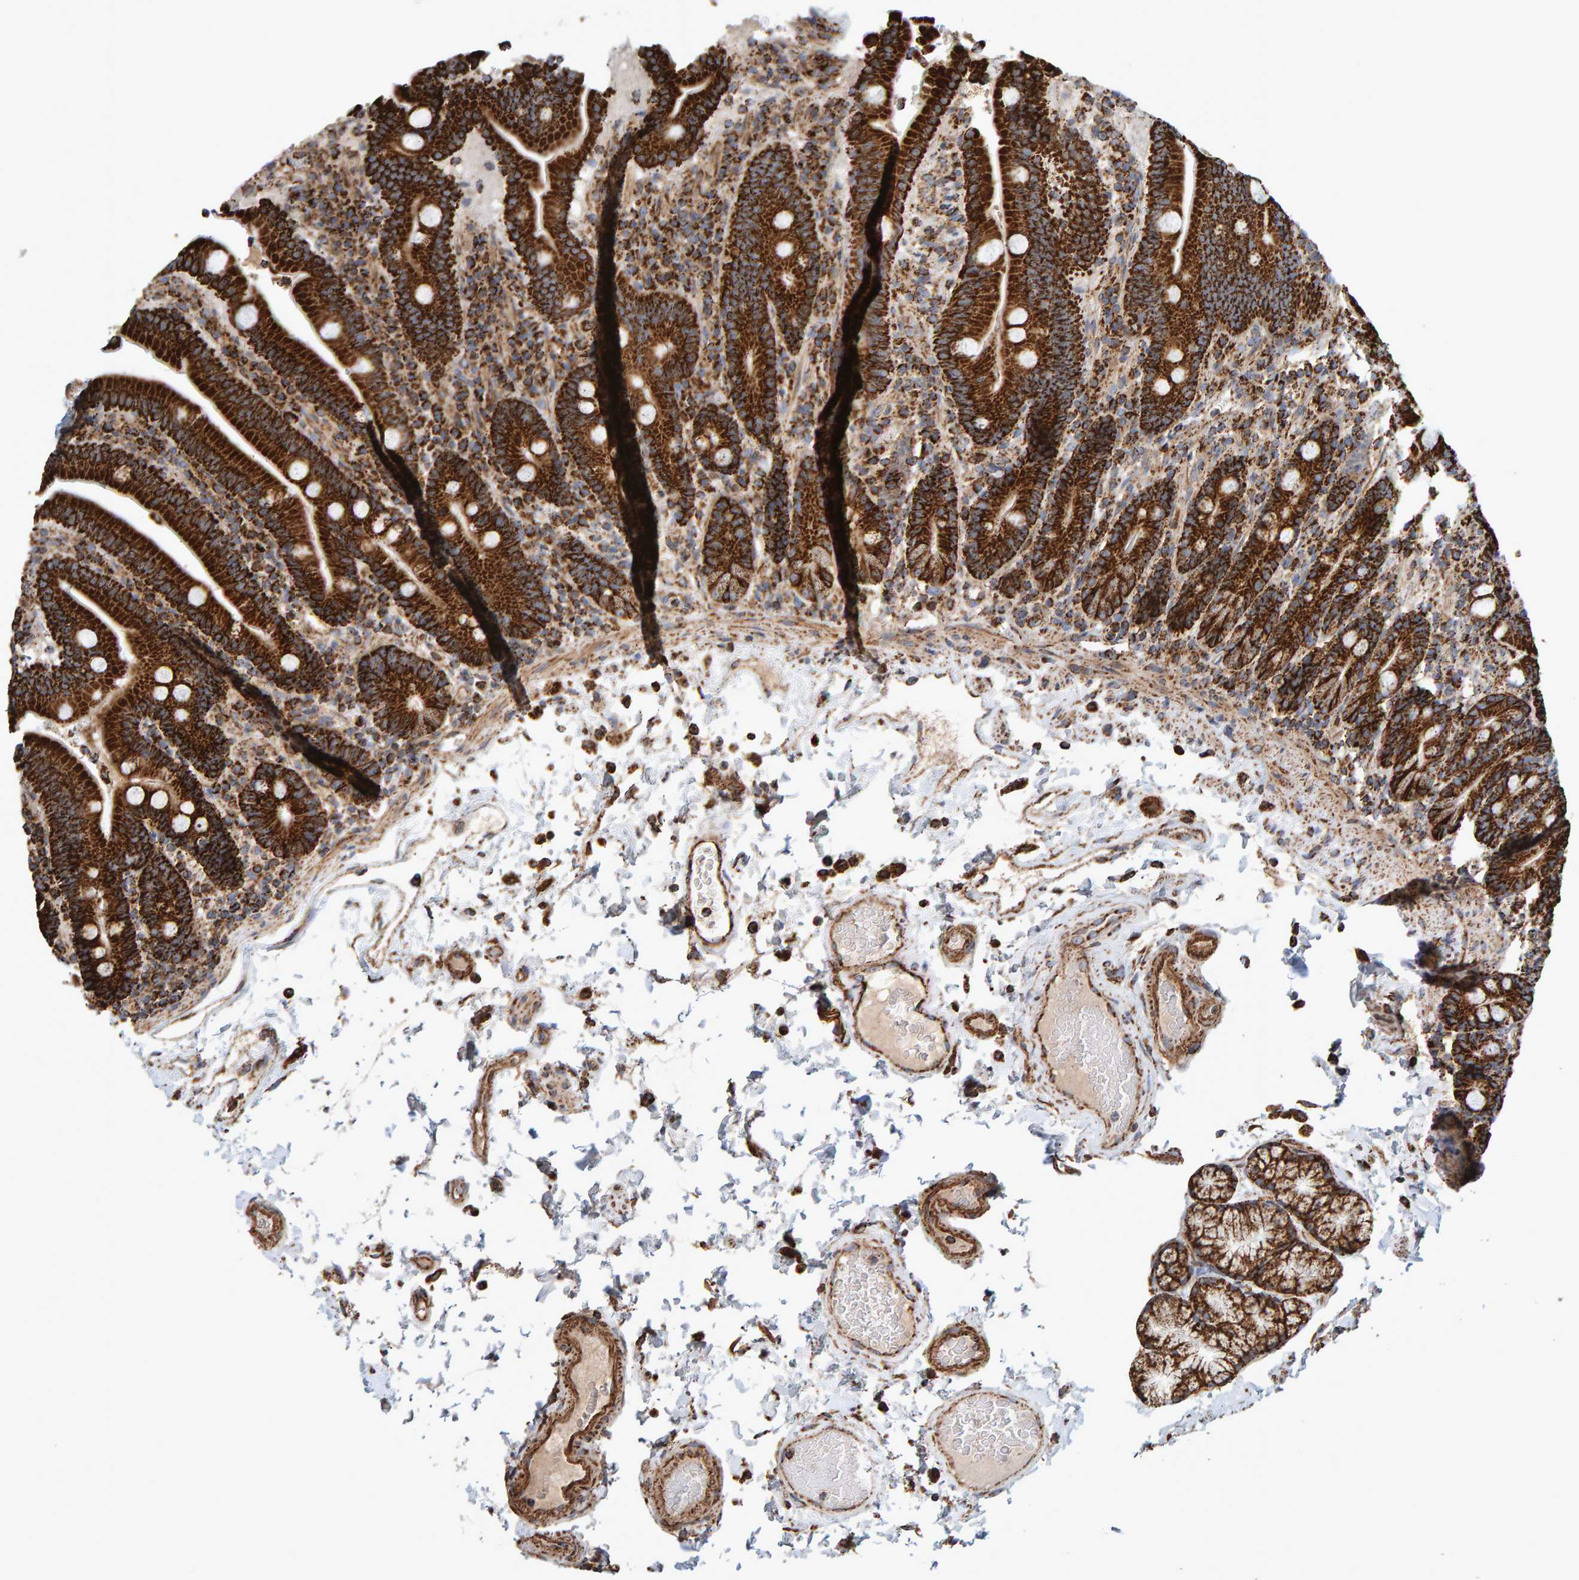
{"staining": {"intensity": "strong", "quantity": ">75%", "location": "cytoplasmic/membranous"}, "tissue": "duodenum", "cell_type": "Glandular cells", "image_type": "normal", "snomed": [{"axis": "morphology", "description": "Normal tissue, NOS"}, {"axis": "topography", "description": "Small intestine, NOS"}], "caption": "Immunohistochemistry (DAB) staining of benign duodenum demonstrates strong cytoplasmic/membranous protein positivity in about >75% of glandular cells. (Brightfield microscopy of DAB IHC at high magnification).", "gene": "MRPL45", "patient": {"sex": "female", "age": 71}}